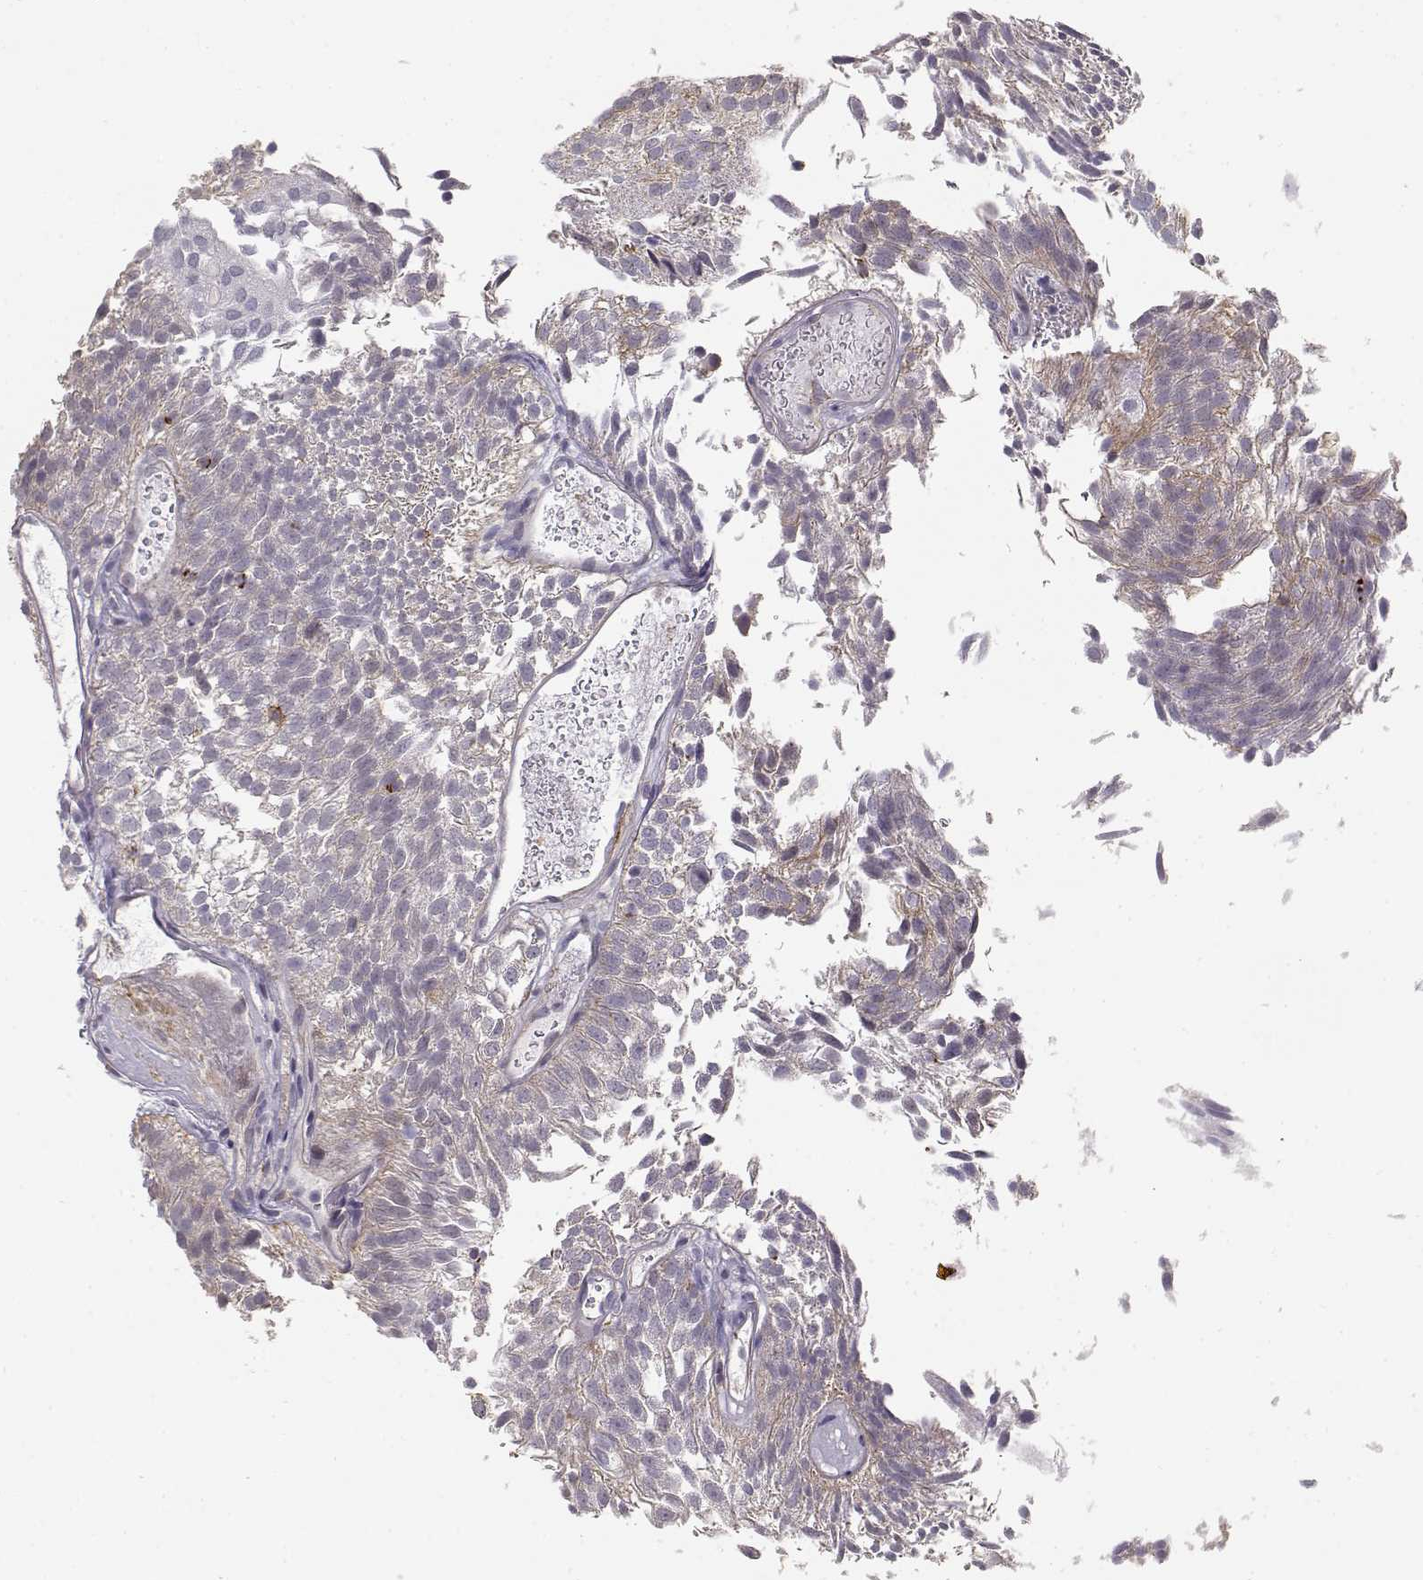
{"staining": {"intensity": "negative", "quantity": "none", "location": "none"}, "tissue": "urothelial cancer", "cell_type": "Tumor cells", "image_type": "cancer", "snomed": [{"axis": "morphology", "description": "Urothelial carcinoma, Low grade"}, {"axis": "topography", "description": "Urinary bladder"}], "caption": "An image of urothelial carcinoma (low-grade) stained for a protein reveals no brown staining in tumor cells.", "gene": "DAPL1", "patient": {"sex": "male", "age": 52}}